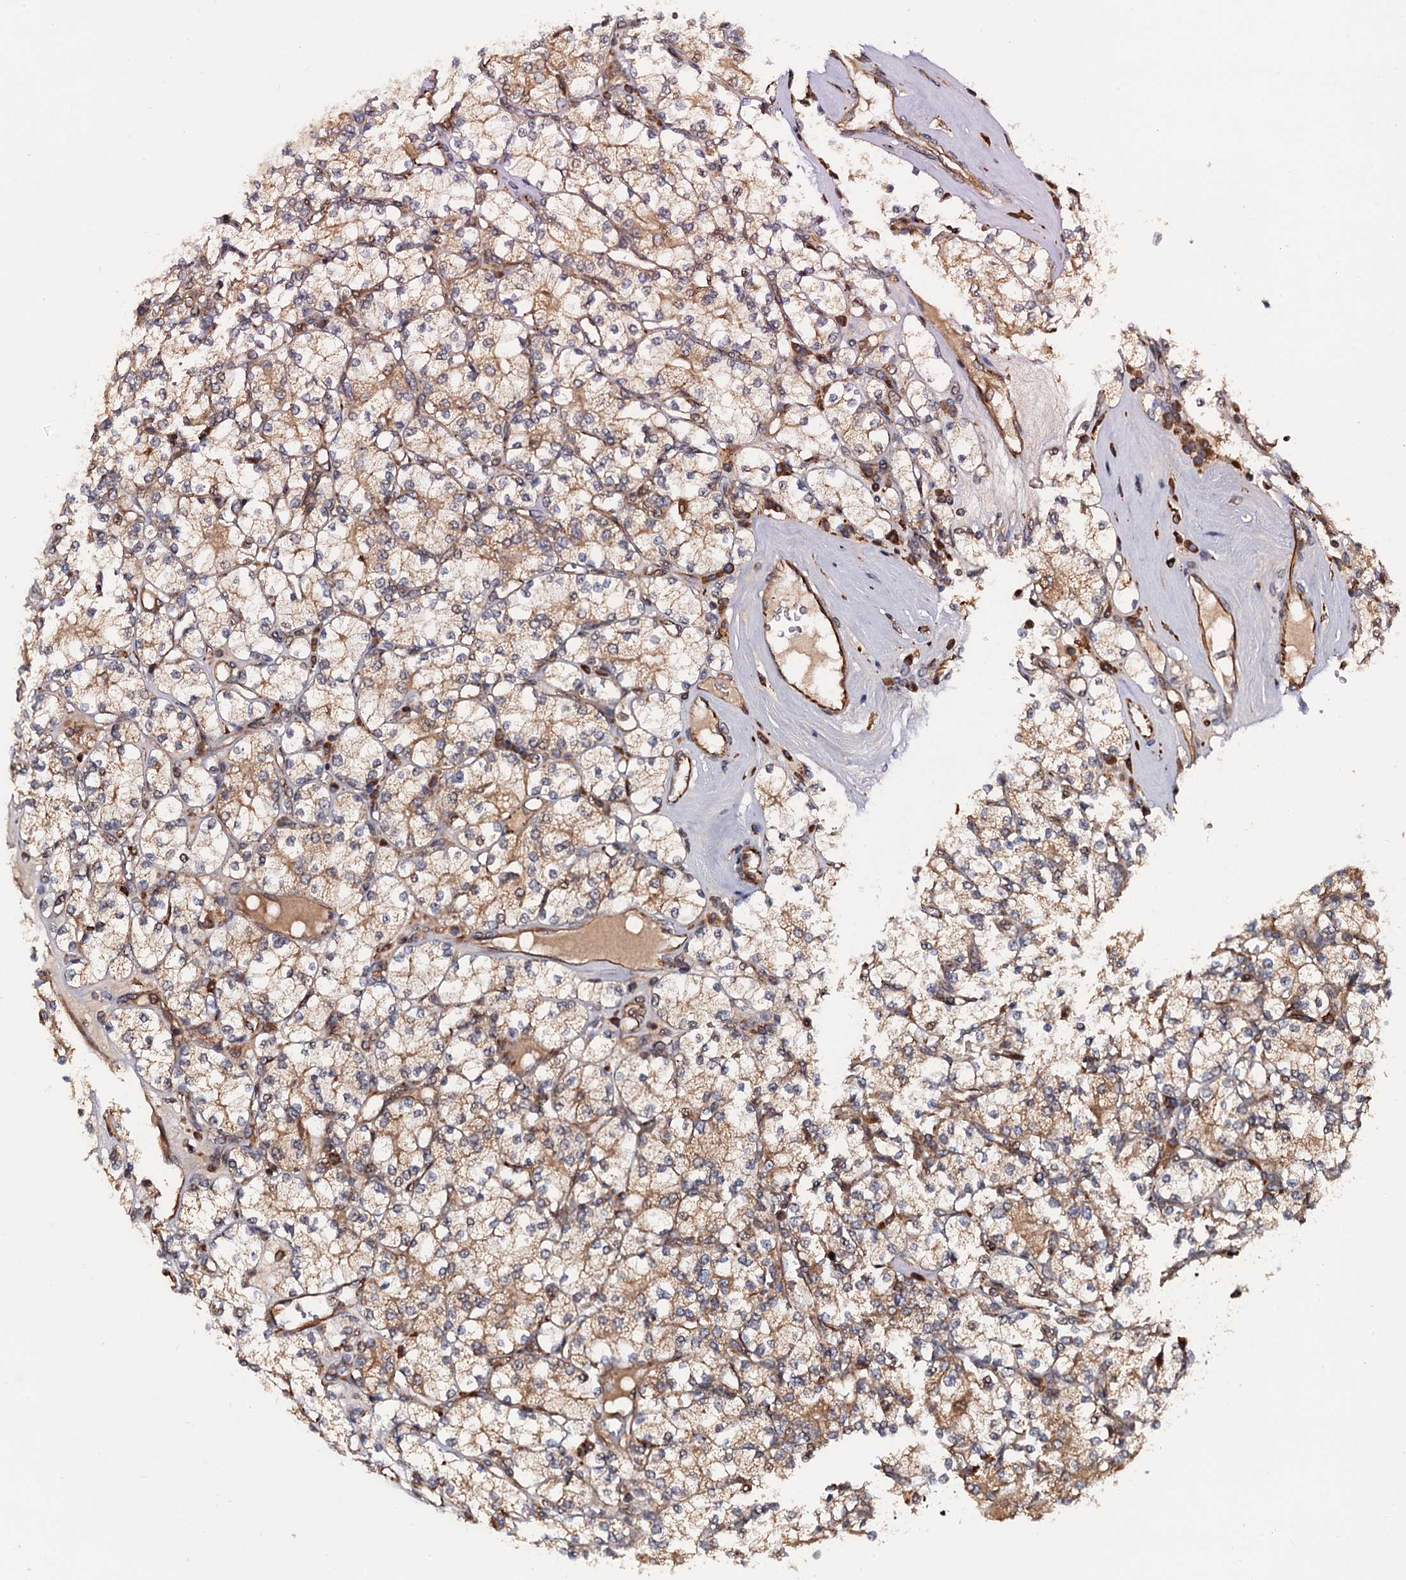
{"staining": {"intensity": "moderate", "quantity": ">75%", "location": "cytoplasmic/membranous"}, "tissue": "renal cancer", "cell_type": "Tumor cells", "image_type": "cancer", "snomed": [{"axis": "morphology", "description": "Adenocarcinoma, NOS"}, {"axis": "topography", "description": "Kidney"}], "caption": "Immunohistochemical staining of human renal cancer (adenocarcinoma) reveals medium levels of moderate cytoplasmic/membranous protein staining in about >75% of tumor cells.", "gene": "FSIP1", "patient": {"sex": "male", "age": 77}}